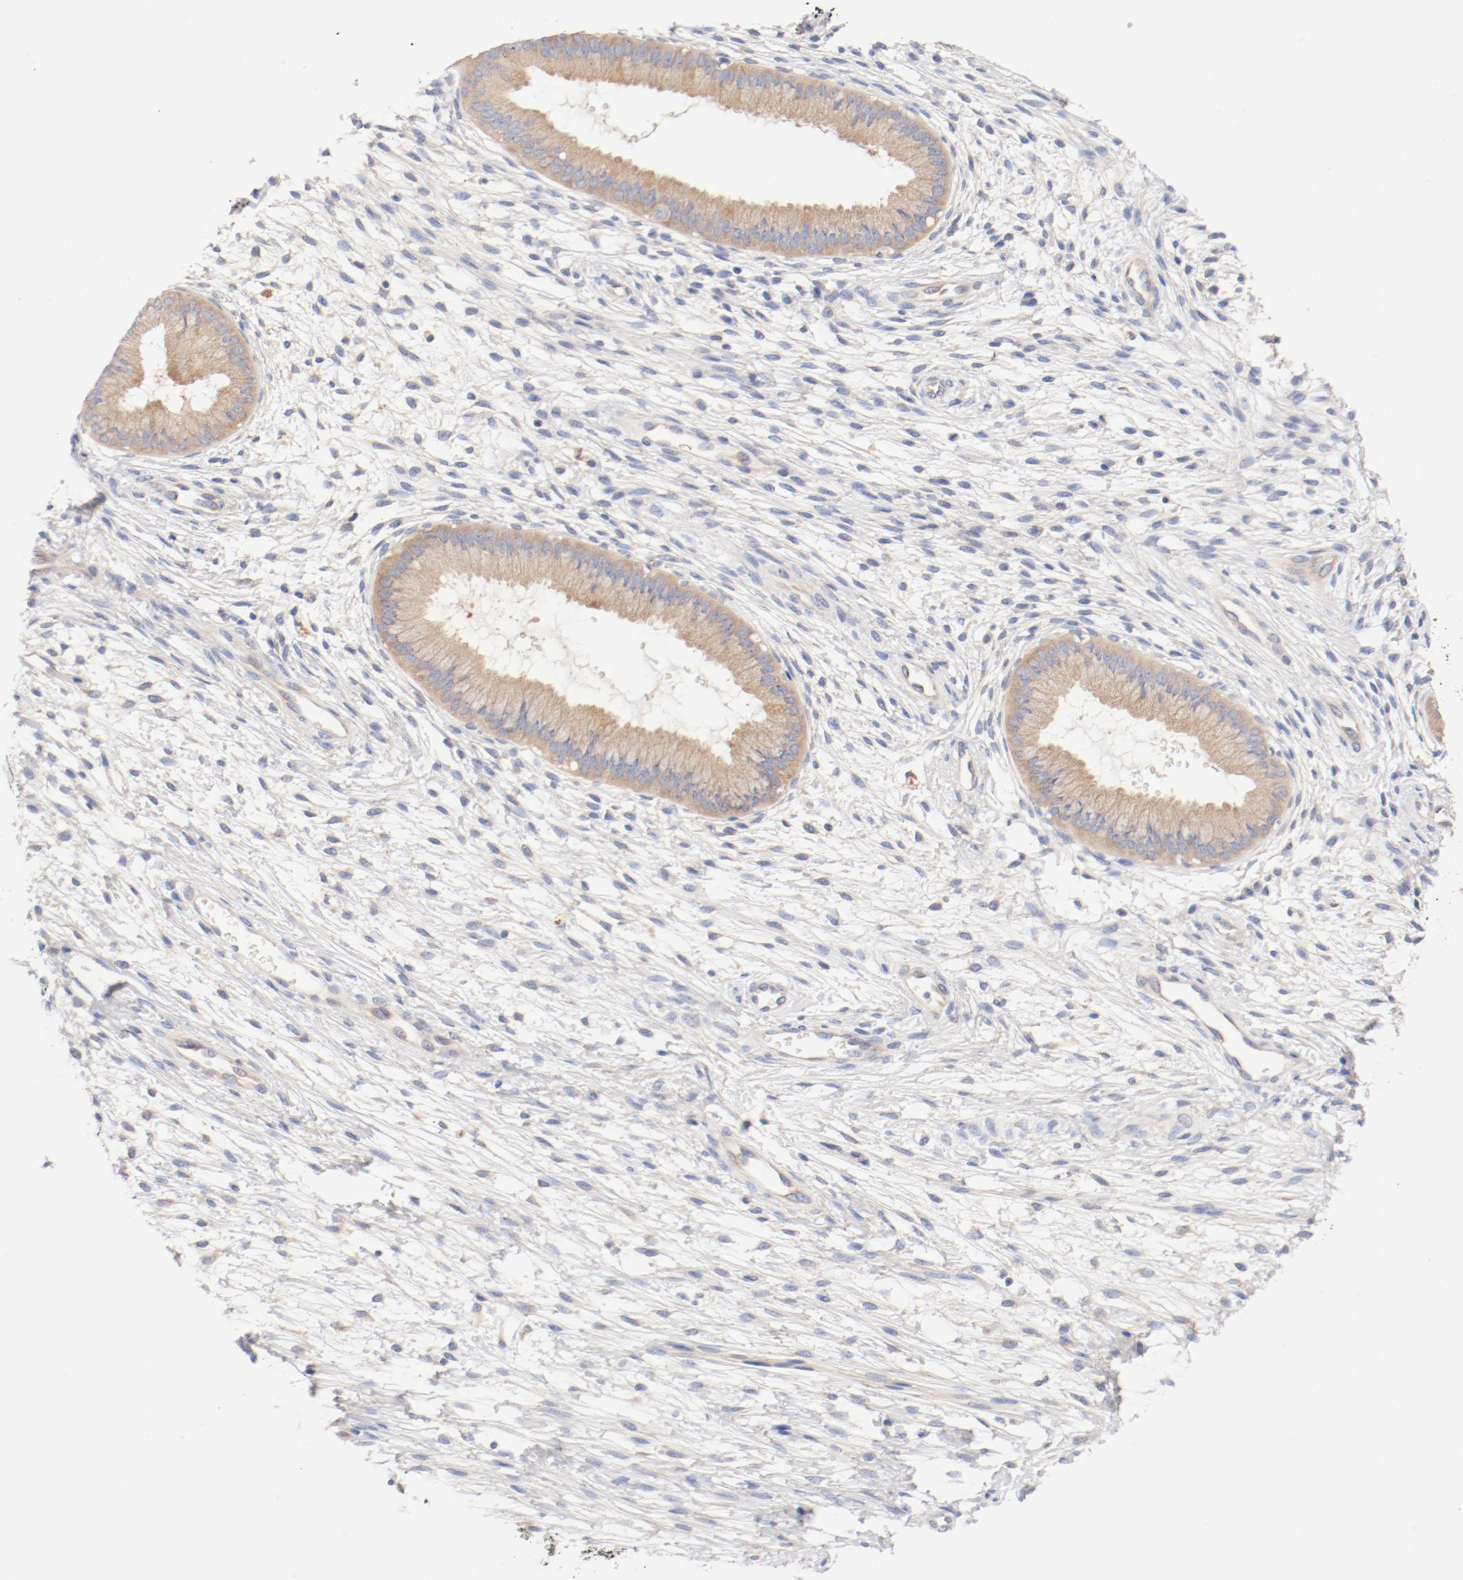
{"staining": {"intensity": "weak", "quantity": ">75%", "location": "cytoplasmic/membranous"}, "tissue": "cervix", "cell_type": "Glandular cells", "image_type": "normal", "snomed": [{"axis": "morphology", "description": "Normal tissue, NOS"}, {"axis": "topography", "description": "Cervix"}], "caption": "This histopathology image exhibits immunohistochemistry staining of normal cervix, with low weak cytoplasmic/membranous staining in approximately >75% of glandular cells.", "gene": "DYNC1H1", "patient": {"sex": "female", "age": 39}}